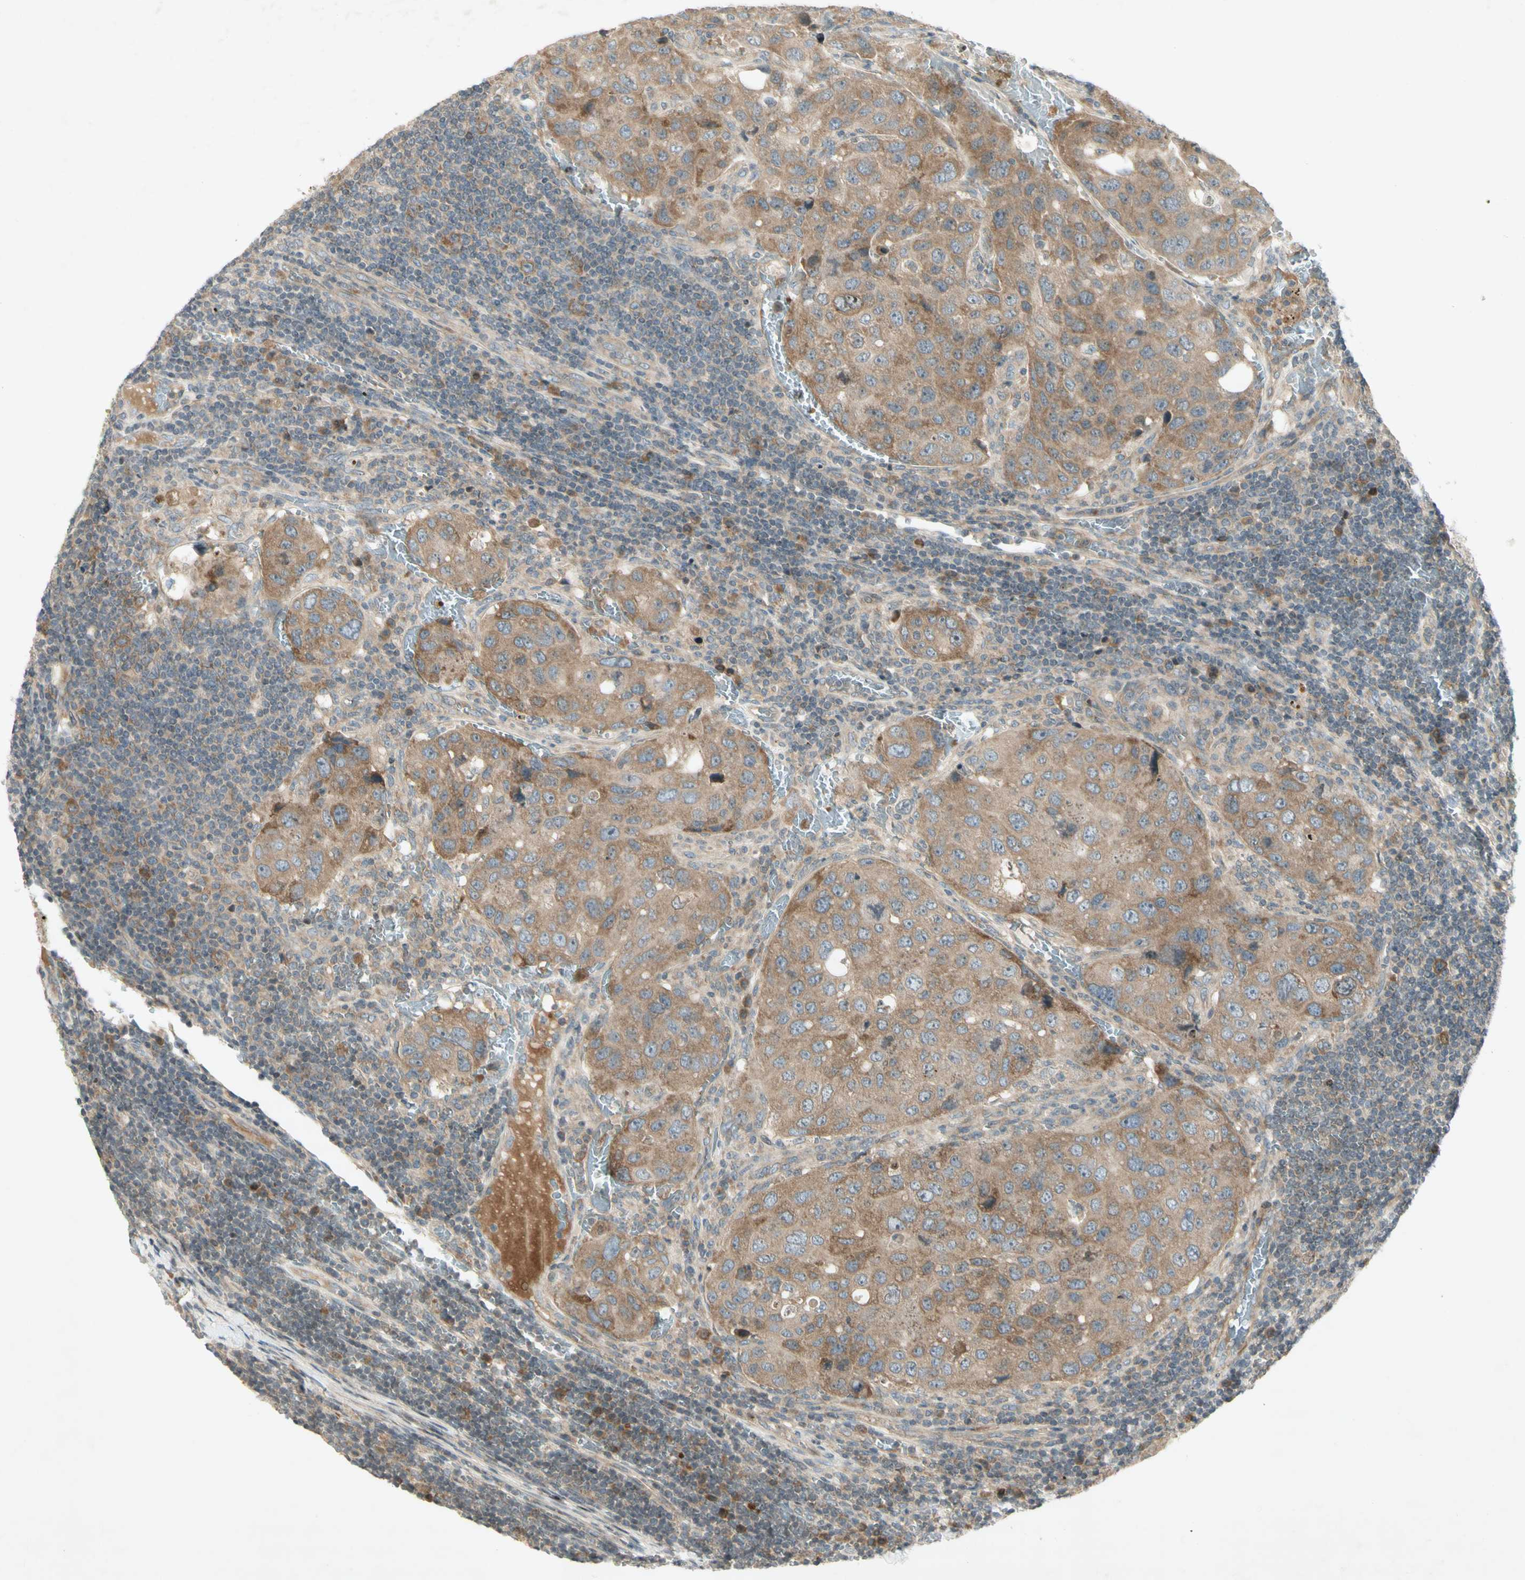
{"staining": {"intensity": "moderate", "quantity": "25%-75%", "location": "cytoplasmic/membranous"}, "tissue": "urothelial cancer", "cell_type": "Tumor cells", "image_type": "cancer", "snomed": [{"axis": "morphology", "description": "Urothelial carcinoma, High grade"}, {"axis": "topography", "description": "Lymph node"}, {"axis": "topography", "description": "Urinary bladder"}], "caption": "Immunohistochemical staining of high-grade urothelial carcinoma reveals moderate cytoplasmic/membranous protein expression in approximately 25%-75% of tumor cells.", "gene": "ETF1", "patient": {"sex": "male", "age": 51}}